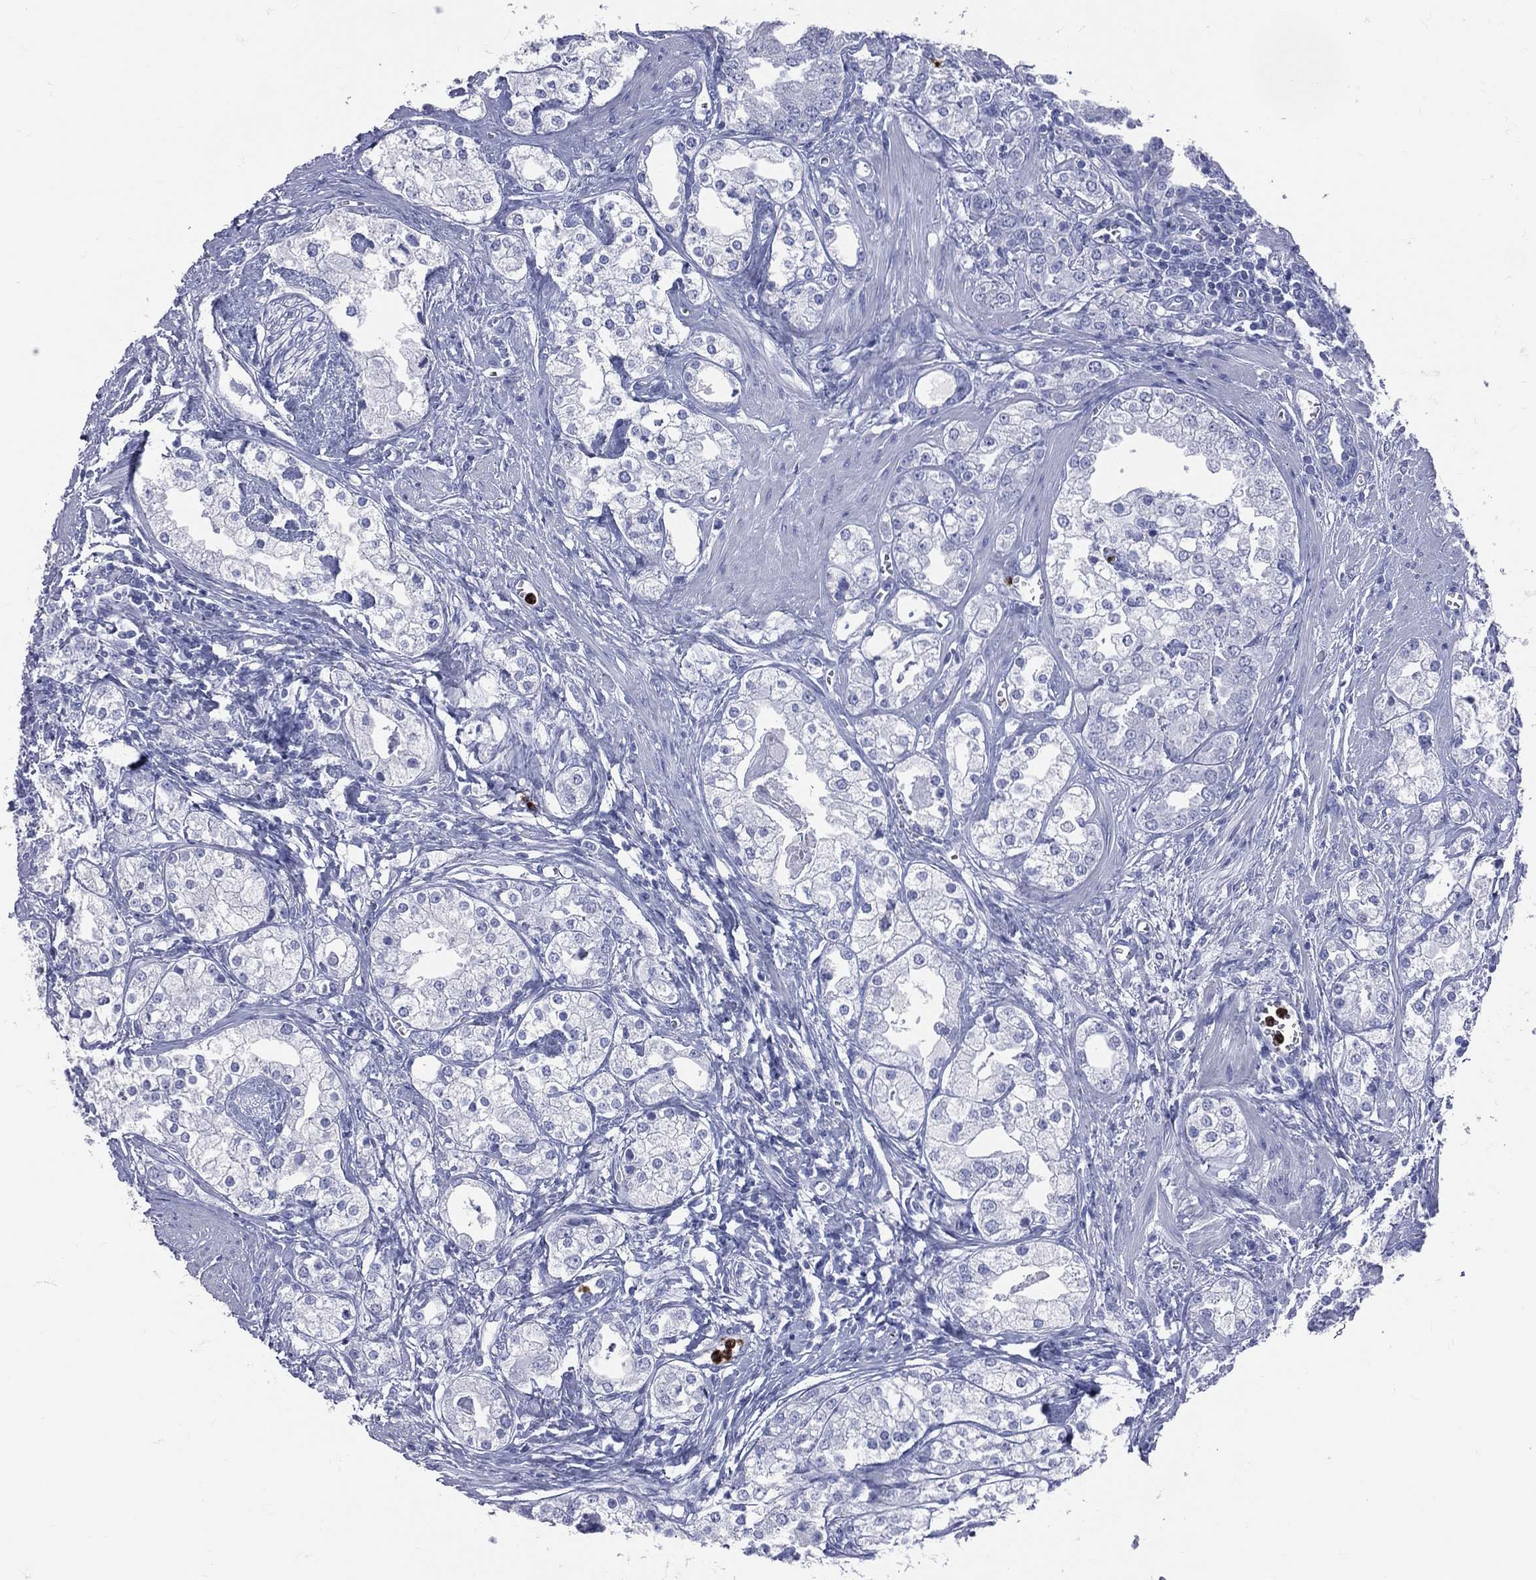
{"staining": {"intensity": "negative", "quantity": "none", "location": "none"}, "tissue": "prostate cancer", "cell_type": "Tumor cells", "image_type": "cancer", "snomed": [{"axis": "morphology", "description": "Adenocarcinoma, NOS"}, {"axis": "topography", "description": "Prostate and seminal vesicle, NOS"}, {"axis": "topography", "description": "Prostate"}], "caption": "The image shows no significant positivity in tumor cells of prostate cancer. (DAB (3,3'-diaminobenzidine) immunohistochemistry (IHC), high magnification).", "gene": "PGLYRP1", "patient": {"sex": "male", "age": 62}}